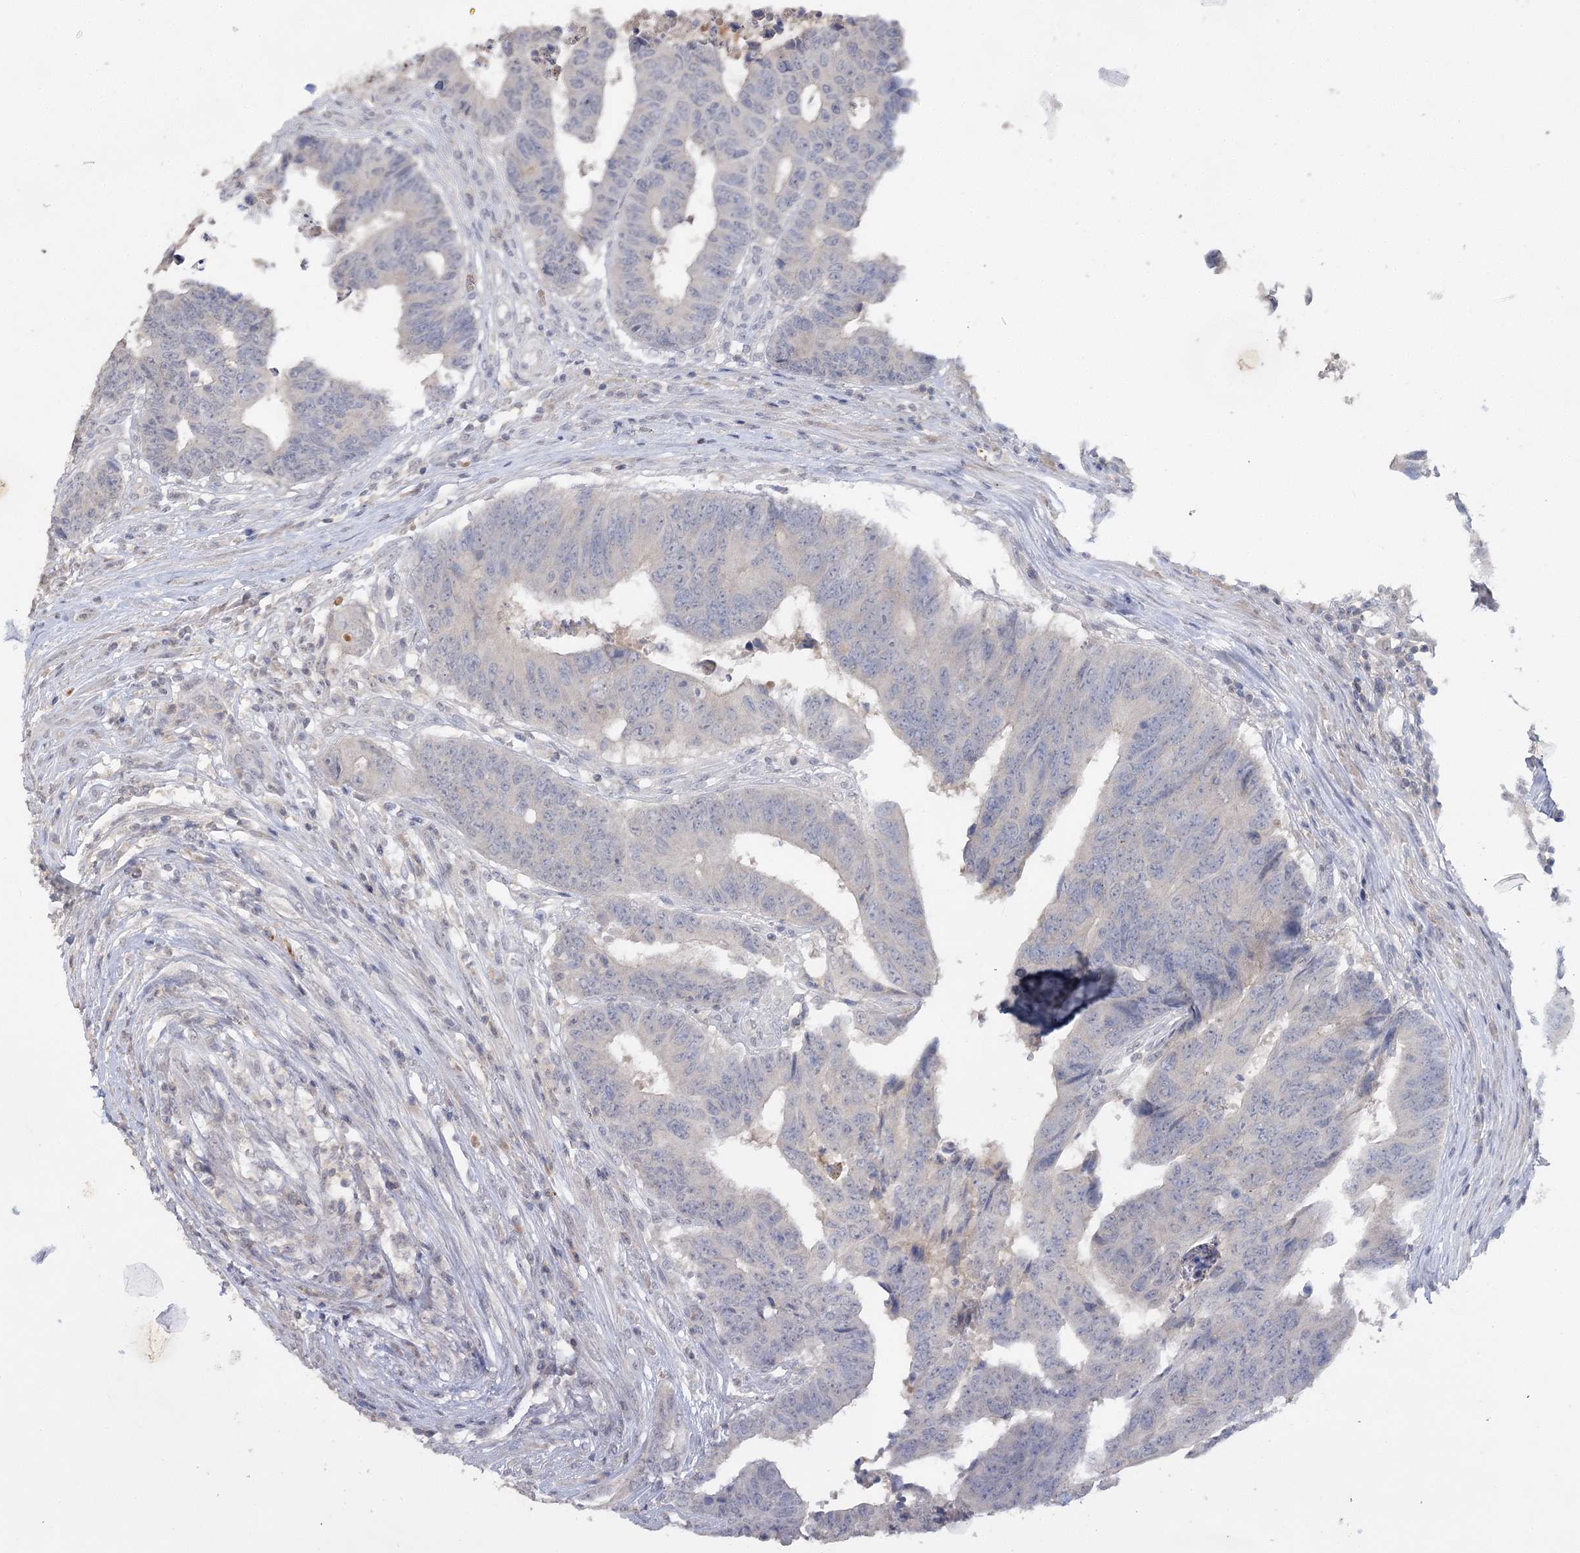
{"staining": {"intensity": "negative", "quantity": "none", "location": "none"}, "tissue": "colorectal cancer", "cell_type": "Tumor cells", "image_type": "cancer", "snomed": [{"axis": "morphology", "description": "Adenocarcinoma, NOS"}, {"axis": "topography", "description": "Rectum"}], "caption": "There is no significant staining in tumor cells of colorectal cancer (adenocarcinoma).", "gene": "TRAF3IP1", "patient": {"sex": "male", "age": 84}}